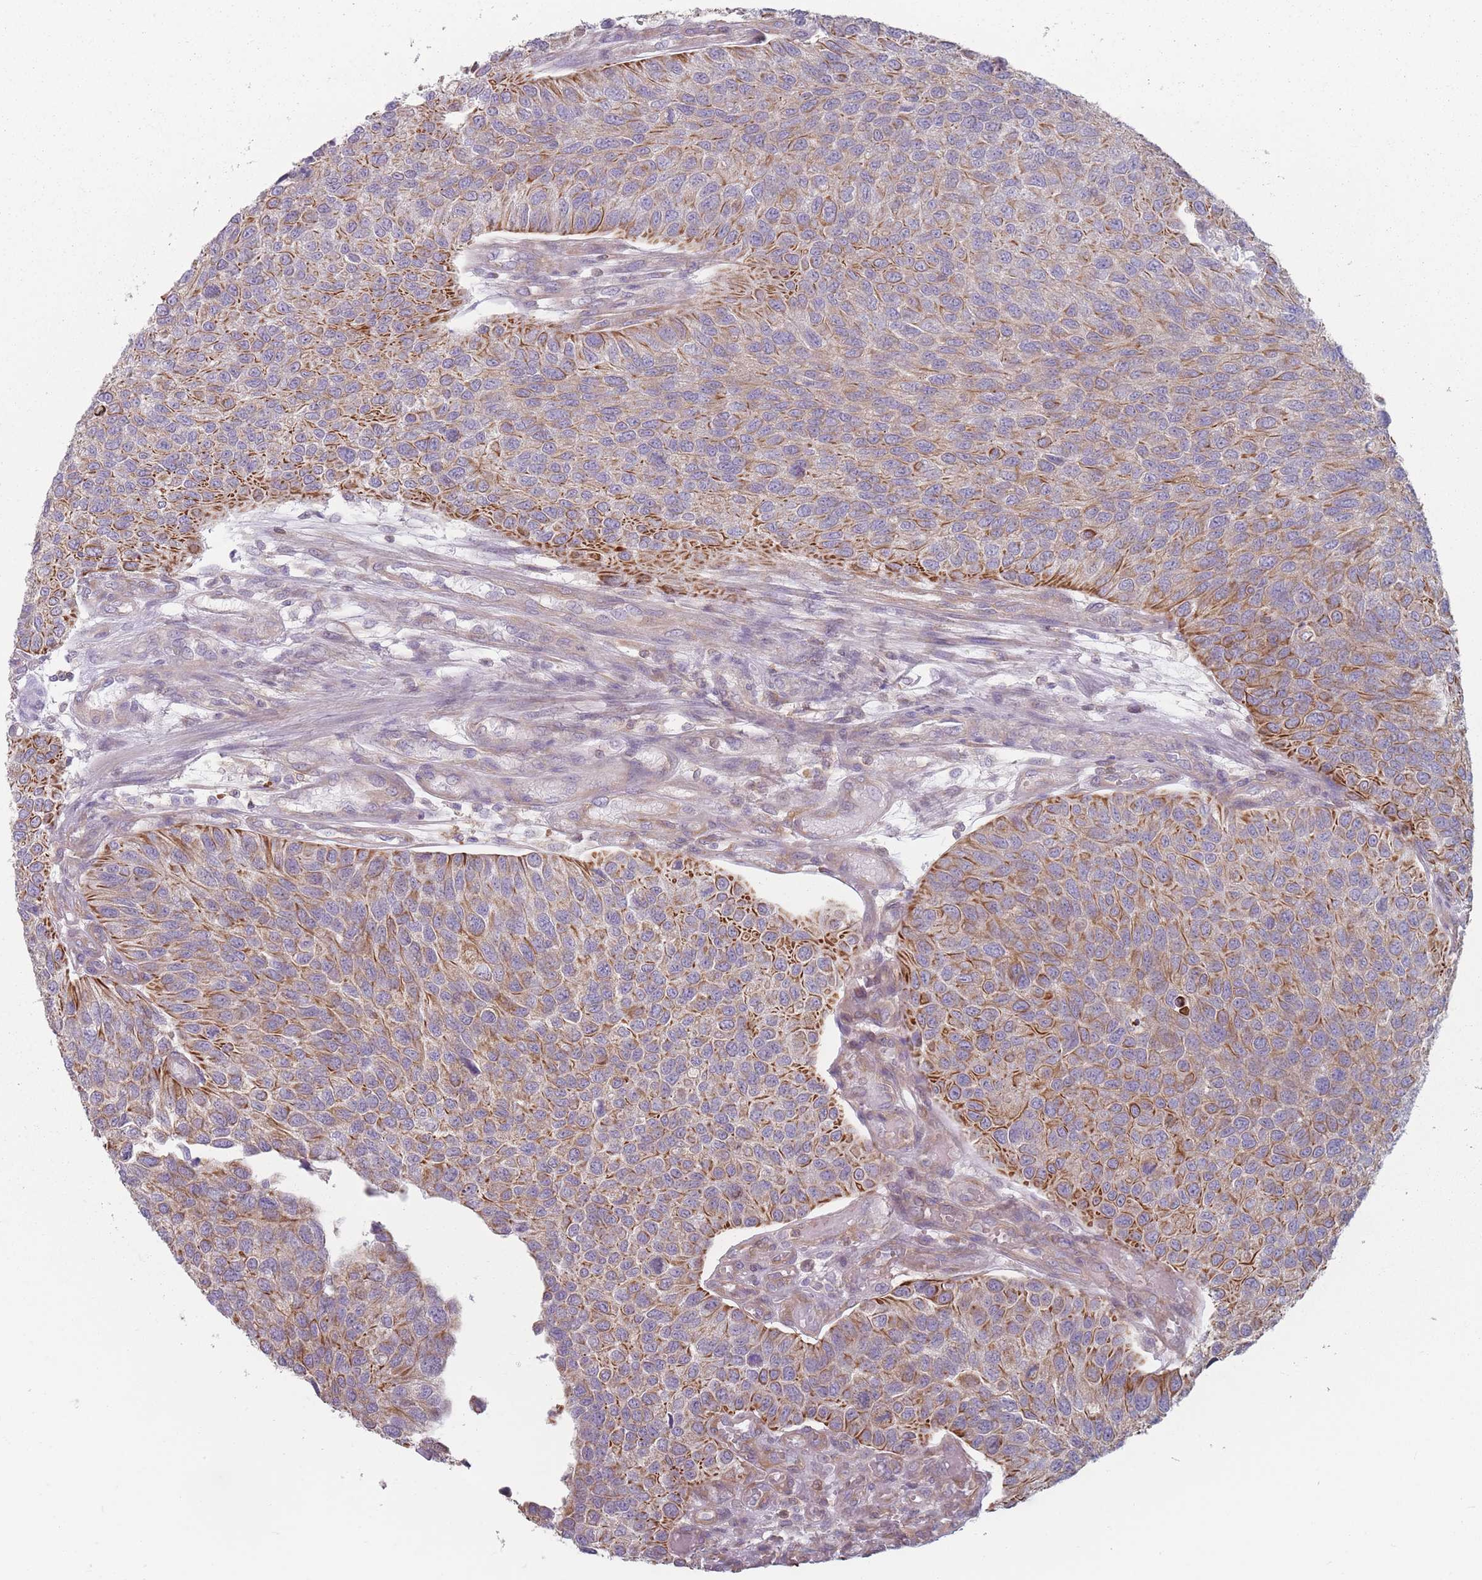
{"staining": {"intensity": "strong", "quantity": "25%-75%", "location": "cytoplasmic/membranous"}, "tissue": "urothelial cancer", "cell_type": "Tumor cells", "image_type": "cancer", "snomed": [{"axis": "morphology", "description": "Urothelial carcinoma, NOS"}, {"axis": "topography", "description": "Urinary bladder"}], "caption": "A high-resolution histopathology image shows IHC staining of urothelial cancer, which shows strong cytoplasmic/membranous positivity in about 25%-75% of tumor cells. The protein of interest is stained brown, and the nuclei are stained in blue (DAB (3,3'-diaminobenzidine) IHC with brightfield microscopy, high magnification).", "gene": "HSBP1L1", "patient": {"sex": "male", "age": 55}}